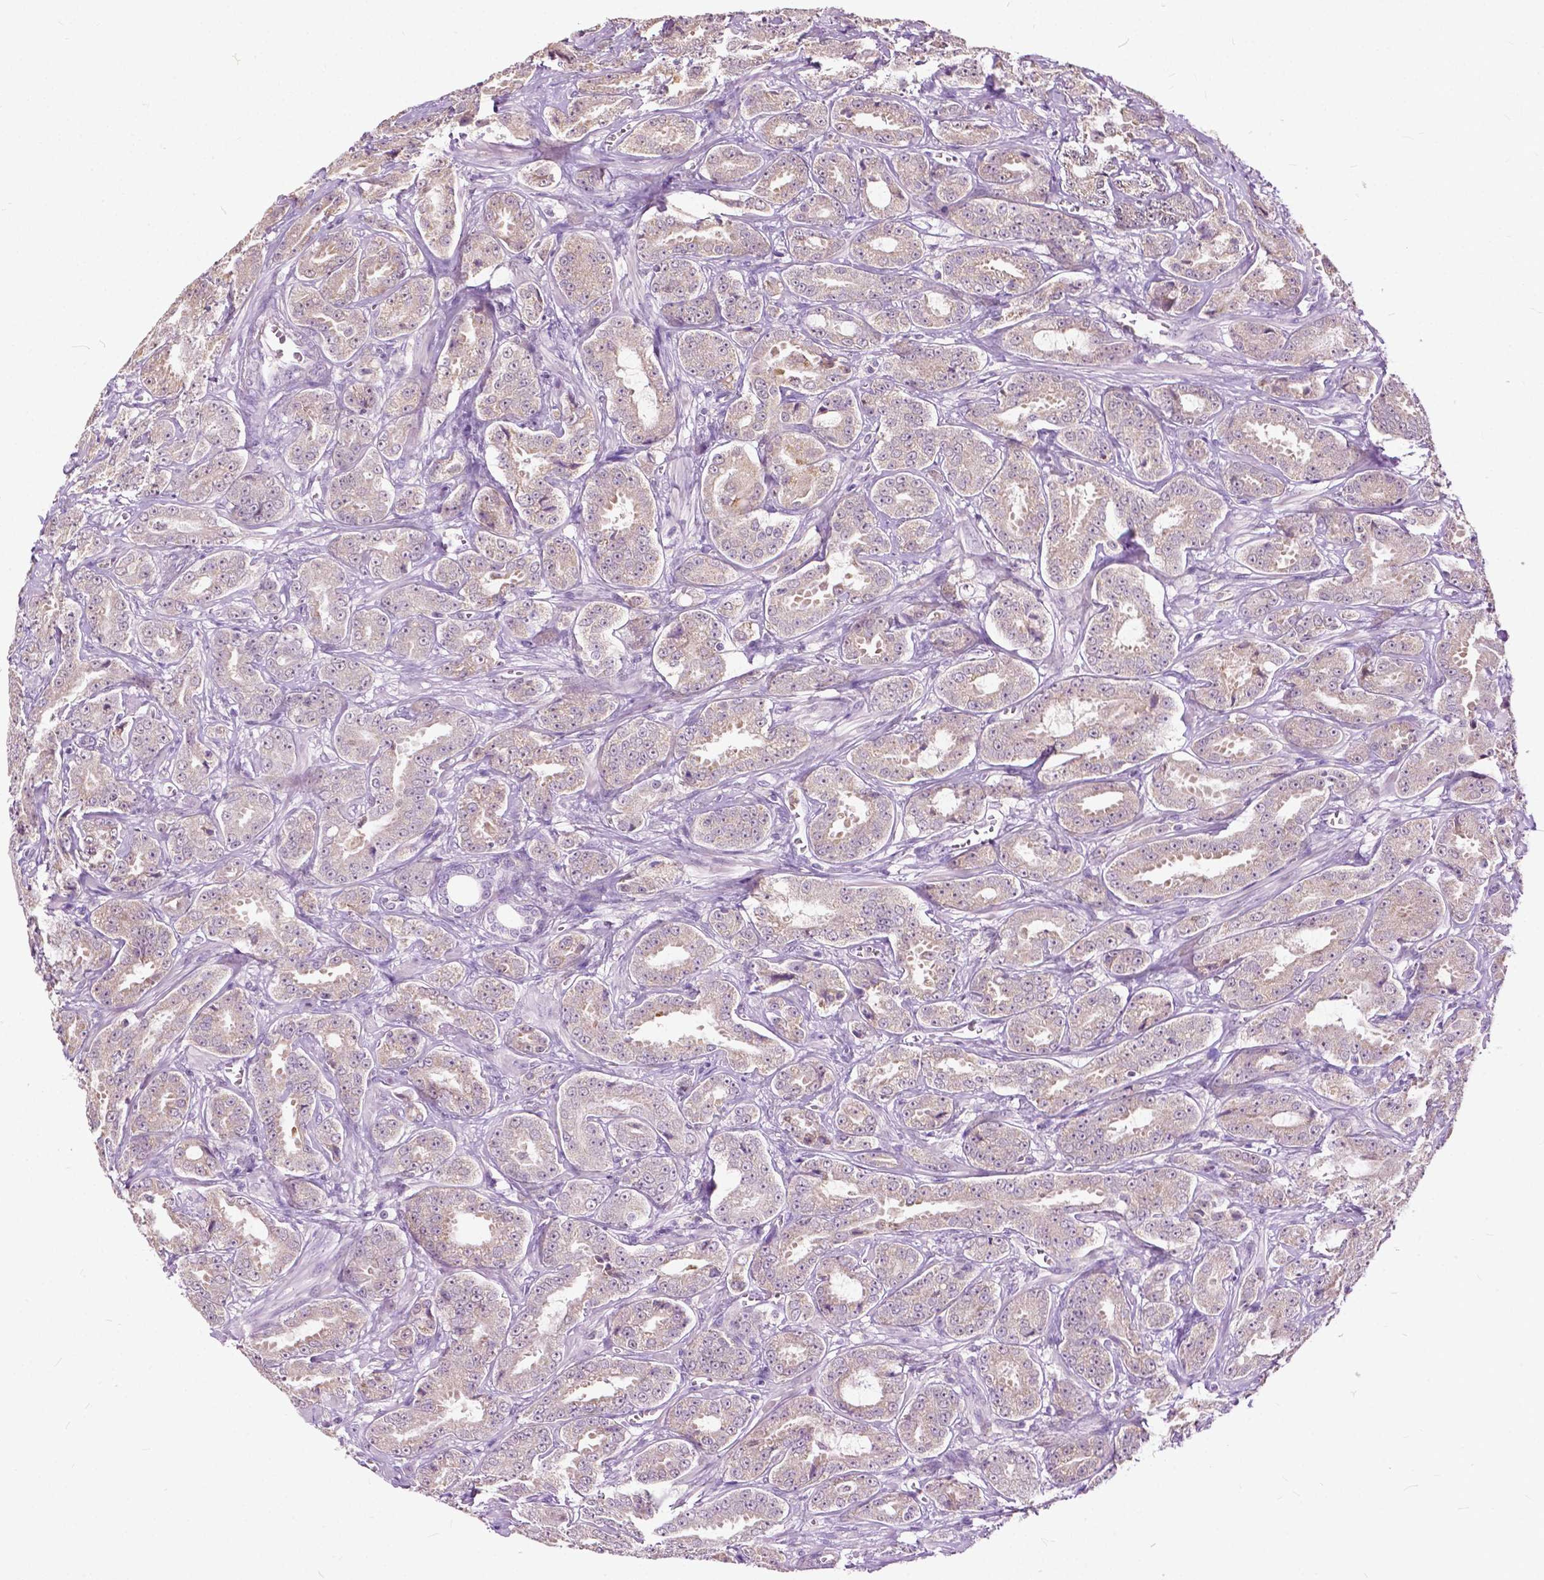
{"staining": {"intensity": "weak", "quantity": "<25%", "location": "cytoplasmic/membranous"}, "tissue": "prostate cancer", "cell_type": "Tumor cells", "image_type": "cancer", "snomed": [{"axis": "morphology", "description": "Adenocarcinoma, High grade"}, {"axis": "topography", "description": "Prostate"}], "caption": "There is no significant staining in tumor cells of prostate cancer.", "gene": "TTC9B", "patient": {"sex": "male", "age": 64}}